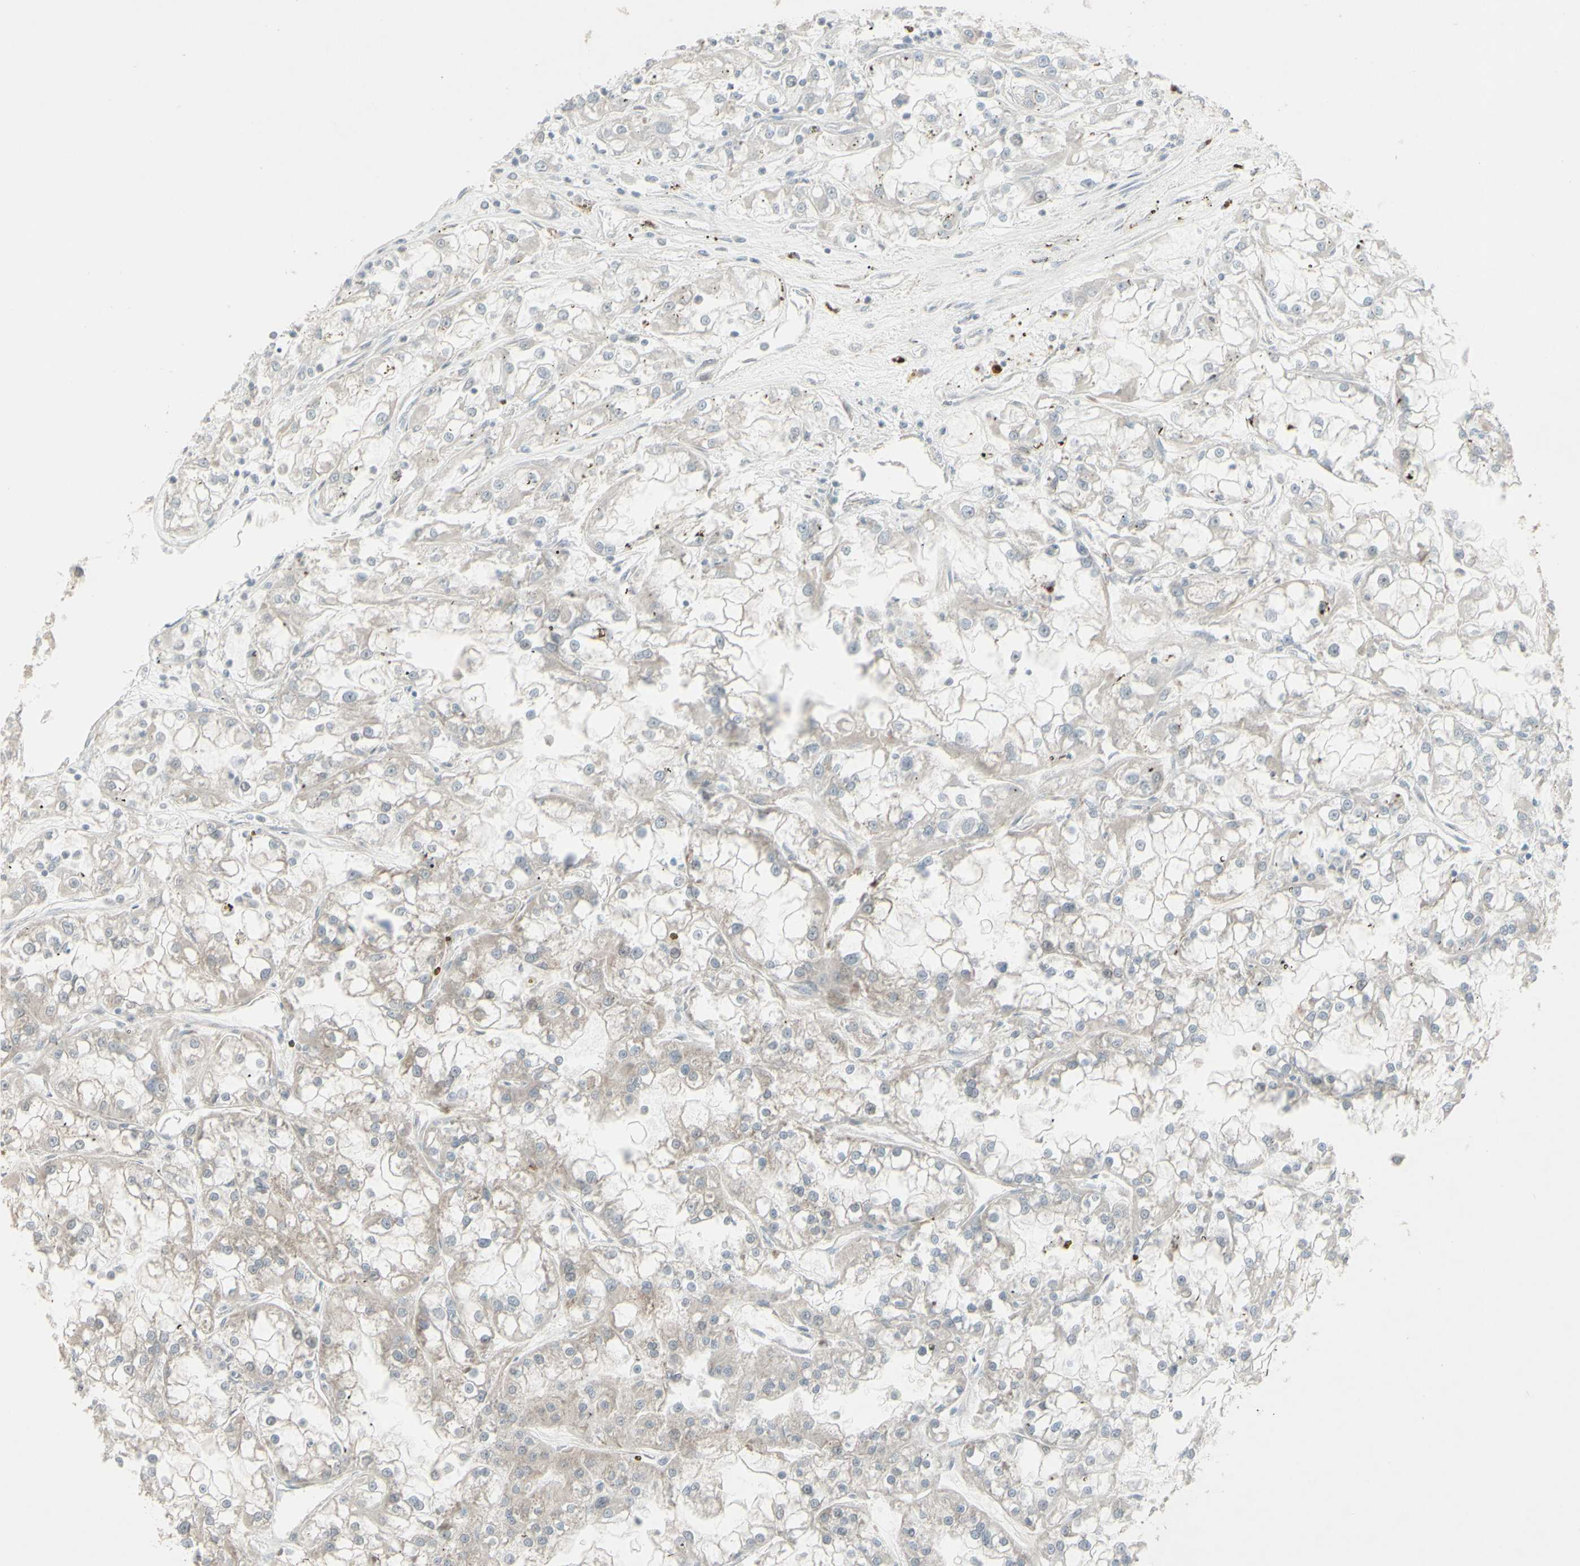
{"staining": {"intensity": "weak", "quantity": "25%-75%", "location": "cytoplasmic/membranous"}, "tissue": "renal cancer", "cell_type": "Tumor cells", "image_type": "cancer", "snomed": [{"axis": "morphology", "description": "Adenocarcinoma, NOS"}, {"axis": "topography", "description": "Kidney"}], "caption": "Immunohistochemical staining of adenocarcinoma (renal) shows low levels of weak cytoplasmic/membranous staining in approximately 25%-75% of tumor cells.", "gene": "GMNN", "patient": {"sex": "female", "age": 52}}